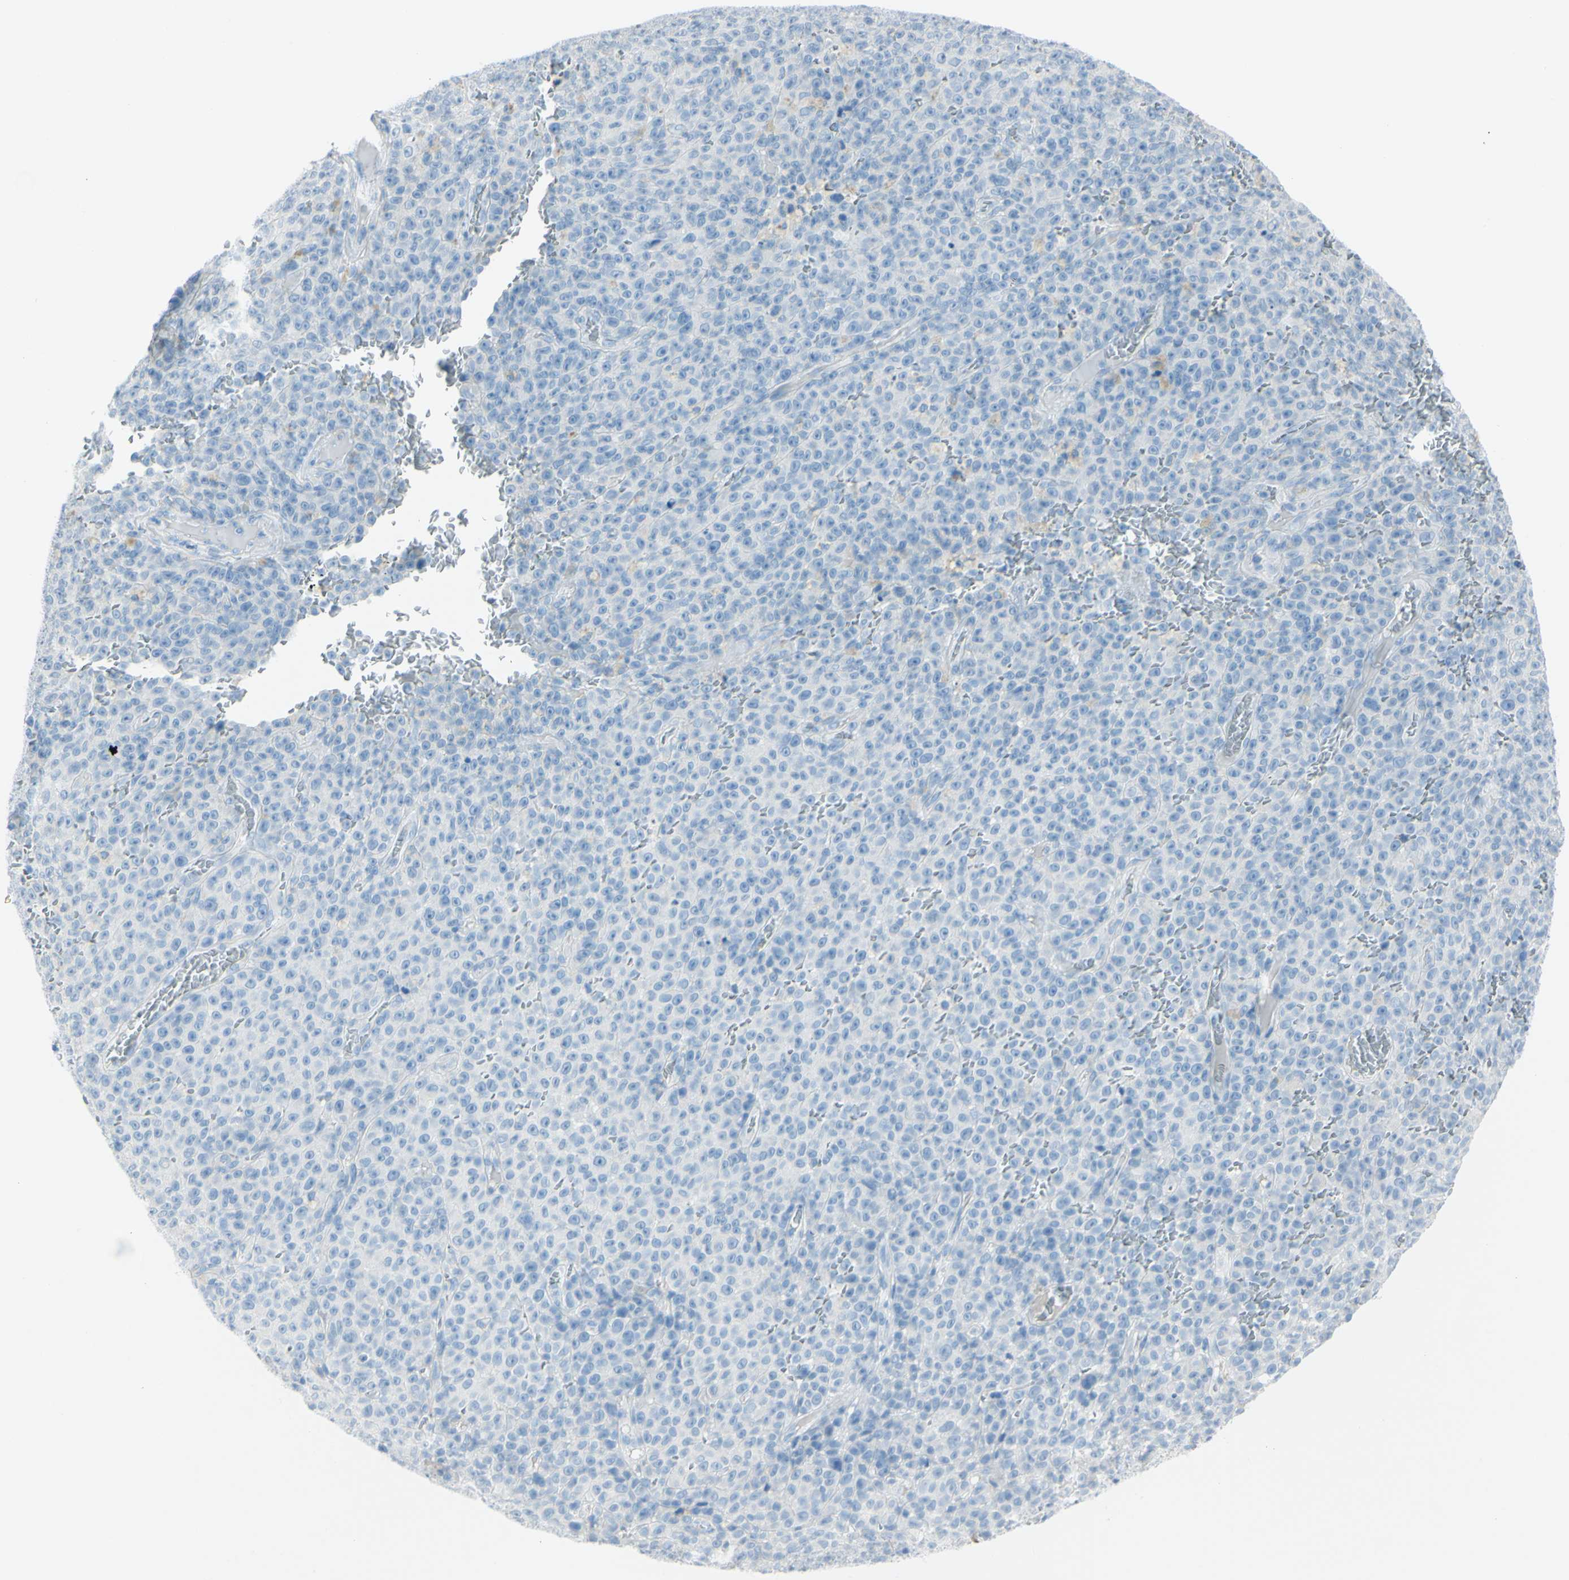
{"staining": {"intensity": "negative", "quantity": "none", "location": "none"}, "tissue": "melanoma", "cell_type": "Tumor cells", "image_type": "cancer", "snomed": [{"axis": "morphology", "description": "Malignant melanoma, NOS"}, {"axis": "topography", "description": "Skin"}], "caption": "This is an IHC image of melanoma. There is no expression in tumor cells.", "gene": "TFPI2", "patient": {"sex": "female", "age": 82}}